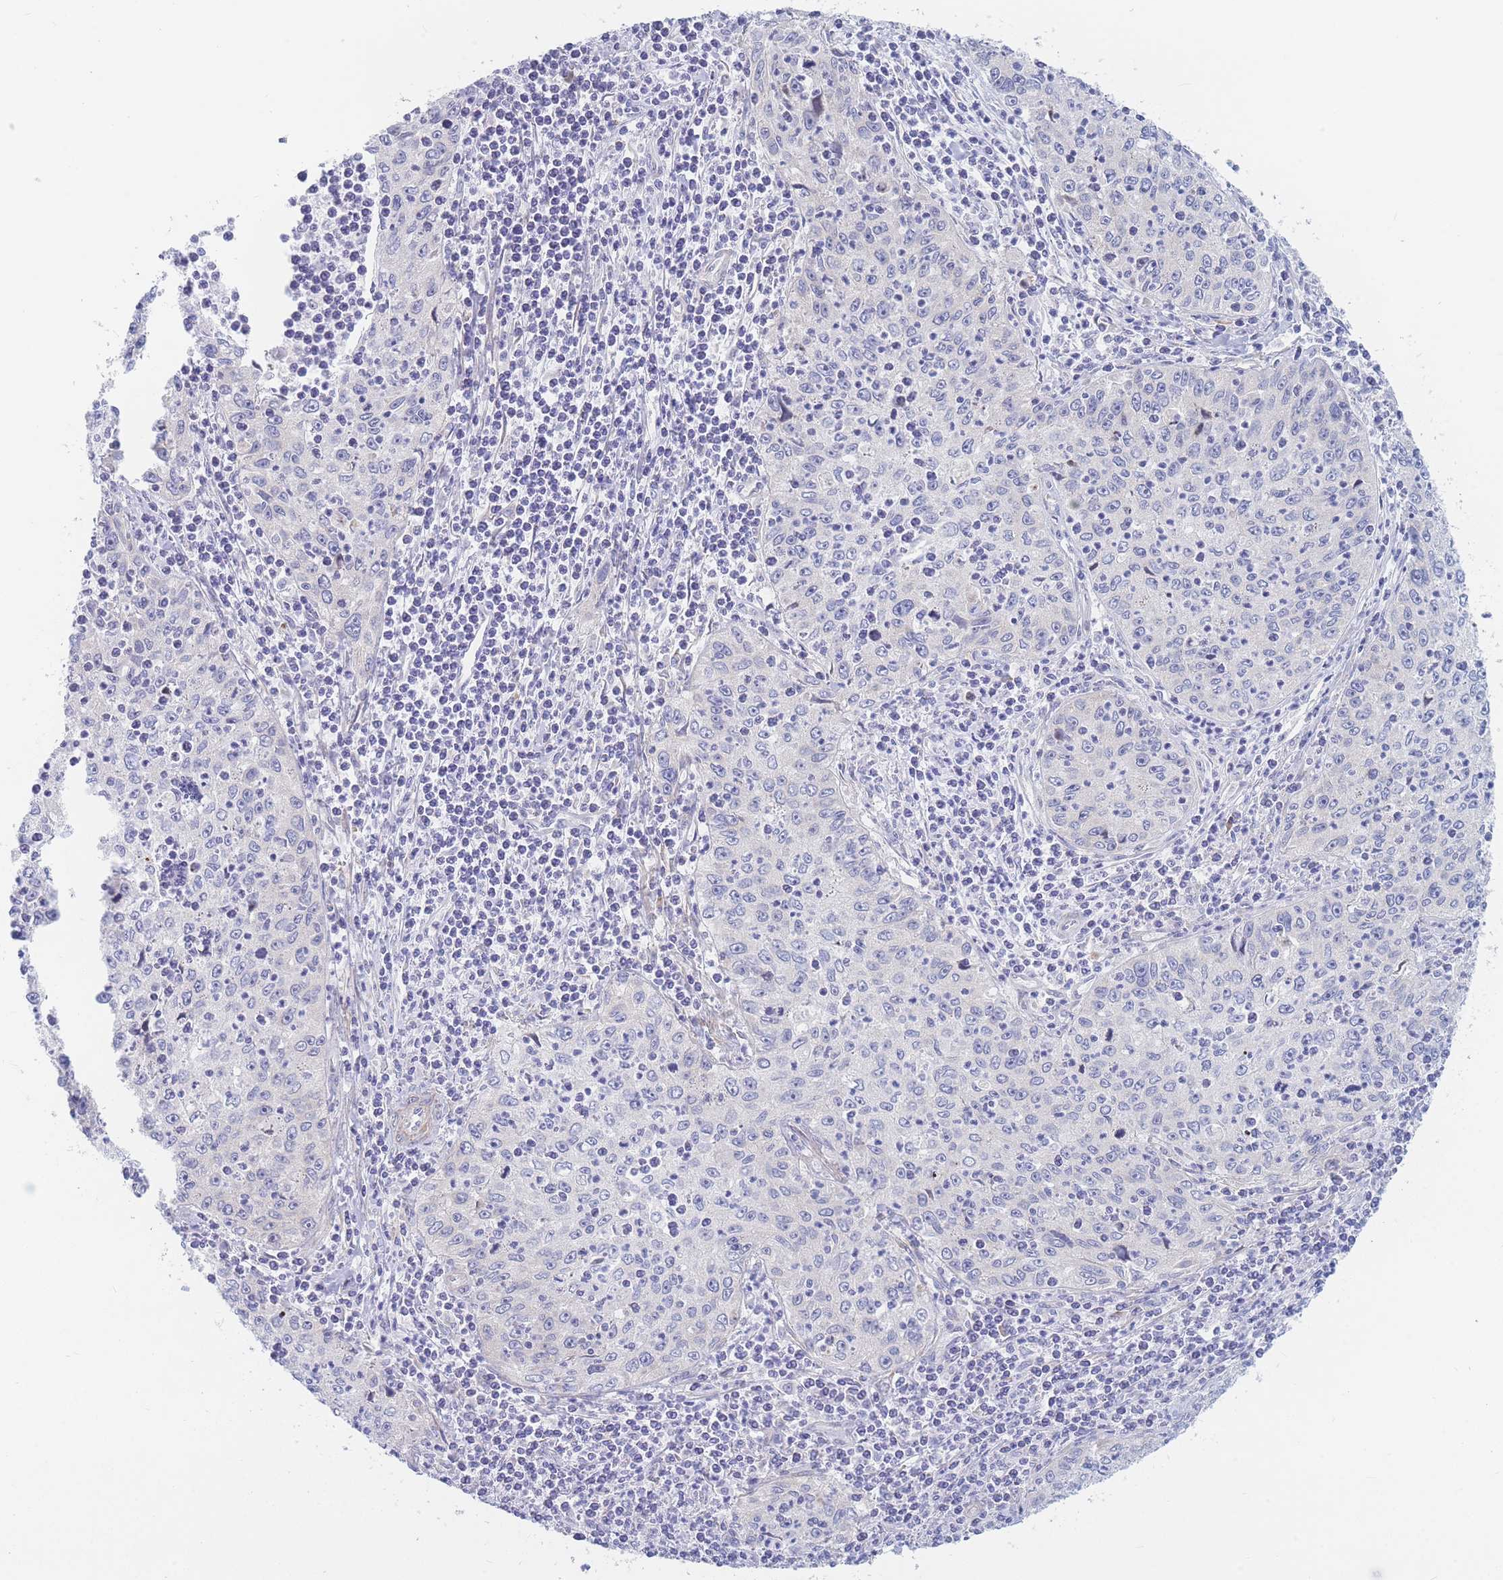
{"staining": {"intensity": "negative", "quantity": "none", "location": "none"}, "tissue": "cervical cancer", "cell_type": "Tumor cells", "image_type": "cancer", "snomed": [{"axis": "morphology", "description": "Squamous cell carcinoma, NOS"}, {"axis": "topography", "description": "Cervix"}], "caption": "Tumor cells are negative for brown protein staining in cervical squamous cell carcinoma. (DAB (3,3'-diaminobenzidine) immunohistochemistry visualized using brightfield microscopy, high magnification).", "gene": "RPL8", "patient": {"sex": "female", "age": 30}}